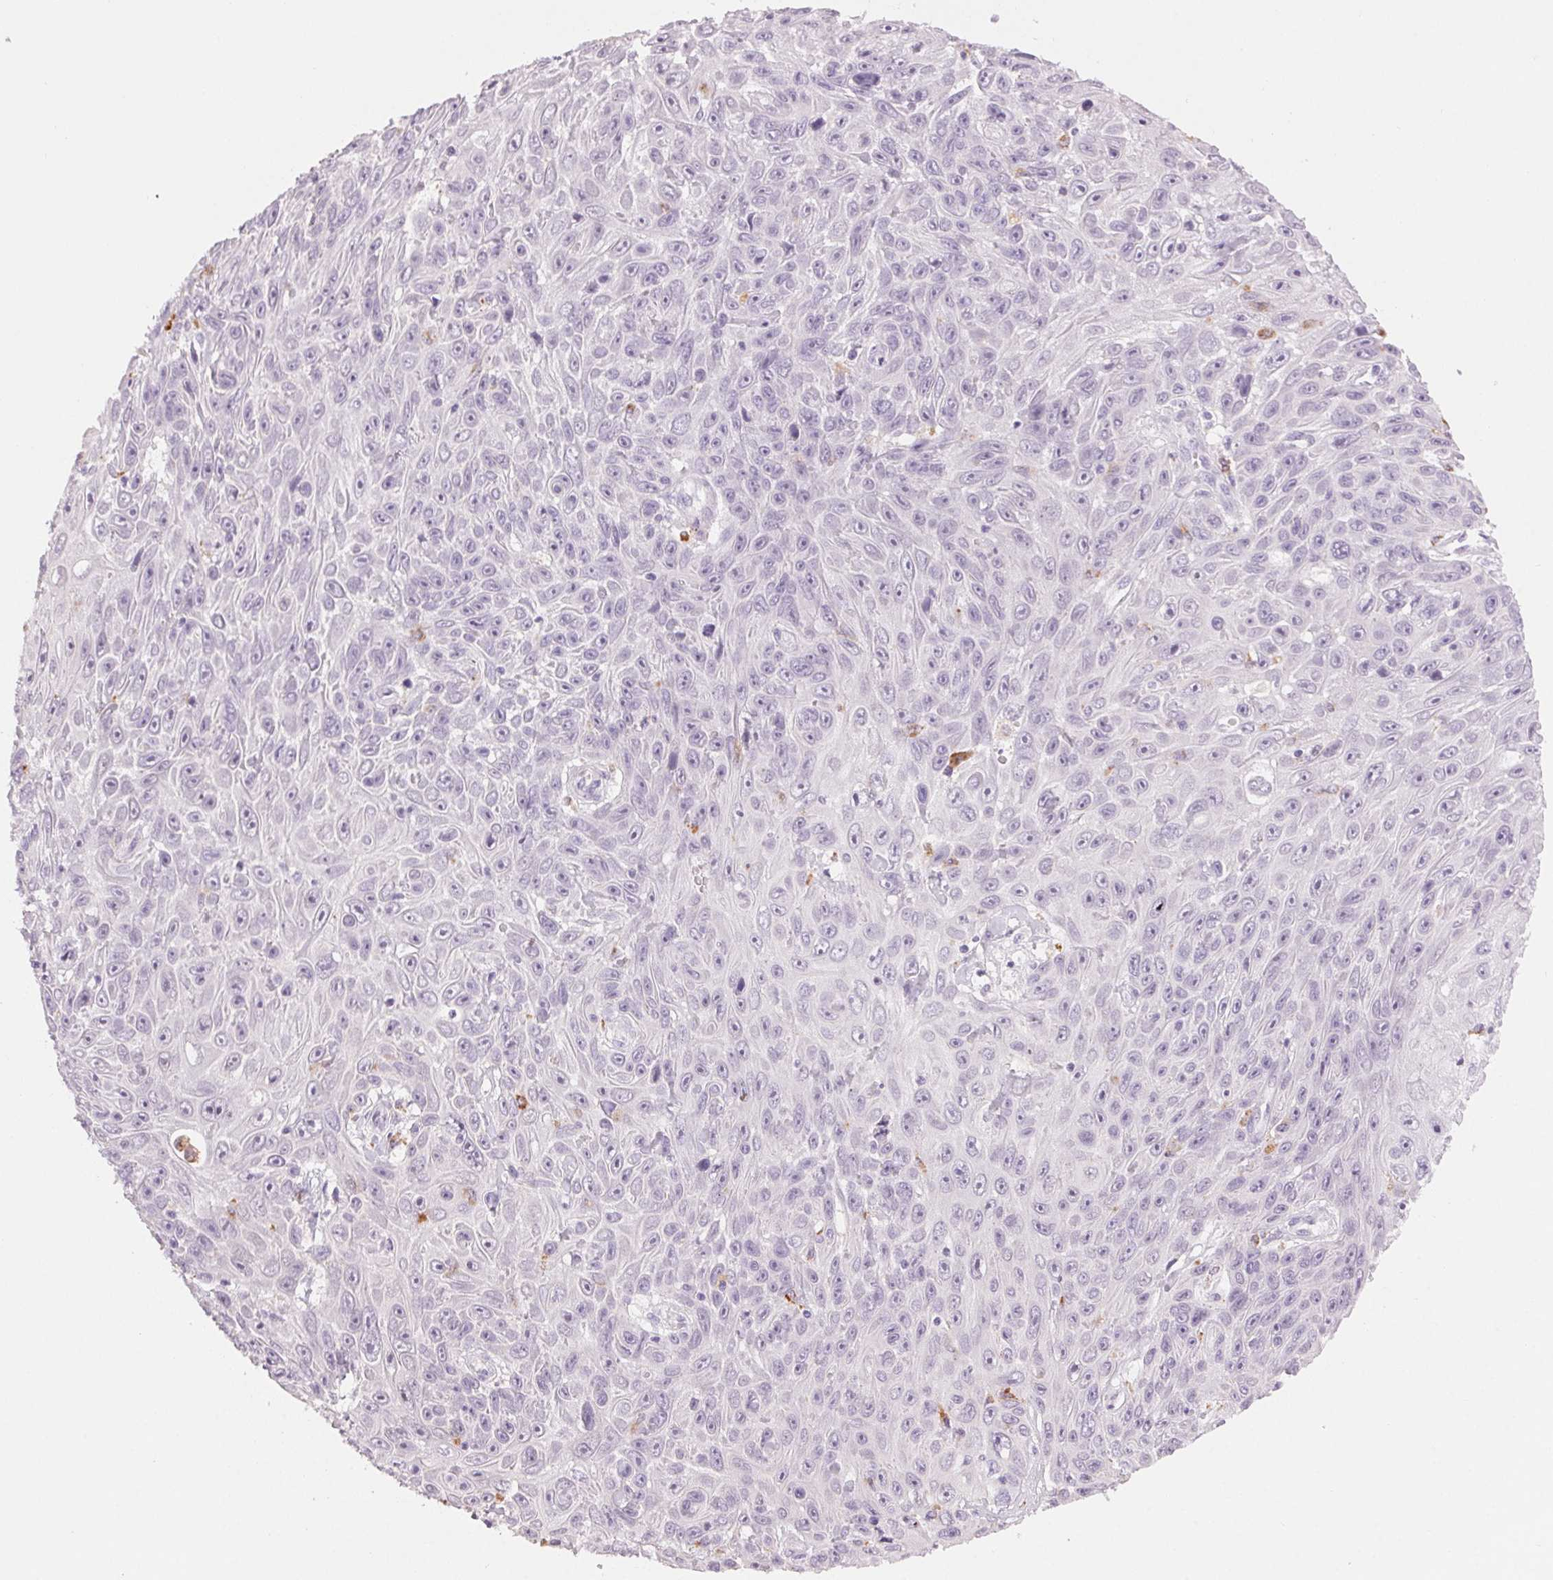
{"staining": {"intensity": "negative", "quantity": "none", "location": "none"}, "tissue": "skin cancer", "cell_type": "Tumor cells", "image_type": "cancer", "snomed": [{"axis": "morphology", "description": "Squamous cell carcinoma, NOS"}, {"axis": "topography", "description": "Skin"}], "caption": "Protein analysis of squamous cell carcinoma (skin) shows no significant expression in tumor cells.", "gene": "MPO", "patient": {"sex": "male", "age": 82}}